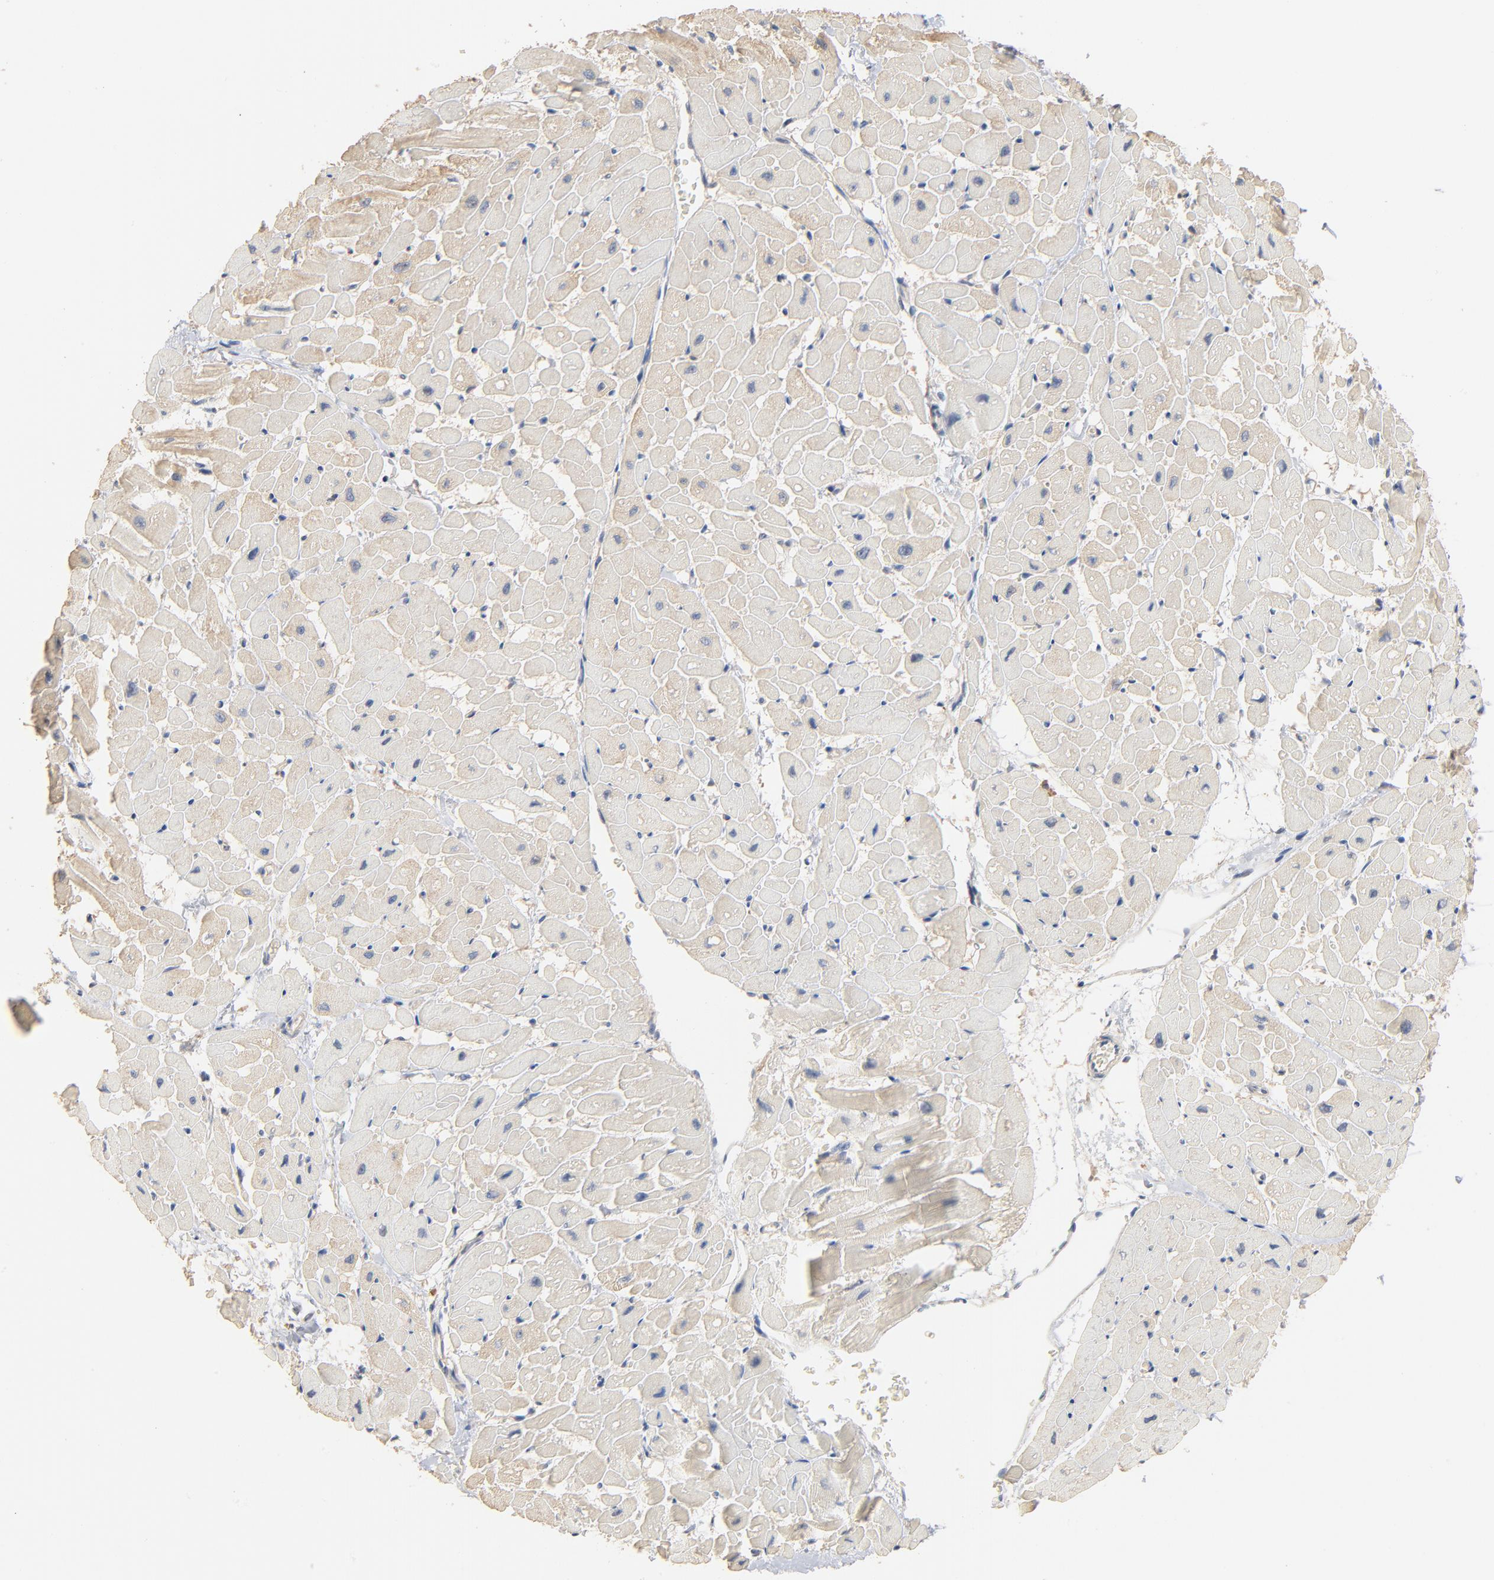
{"staining": {"intensity": "negative", "quantity": "none", "location": "none"}, "tissue": "heart muscle", "cell_type": "Cardiomyocytes", "image_type": "normal", "snomed": [{"axis": "morphology", "description": "Normal tissue, NOS"}, {"axis": "topography", "description": "Heart"}], "caption": "There is no significant expression in cardiomyocytes of heart muscle. (DAB immunohistochemistry visualized using brightfield microscopy, high magnification).", "gene": "ZDHHC8", "patient": {"sex": "male", "age": 45}}